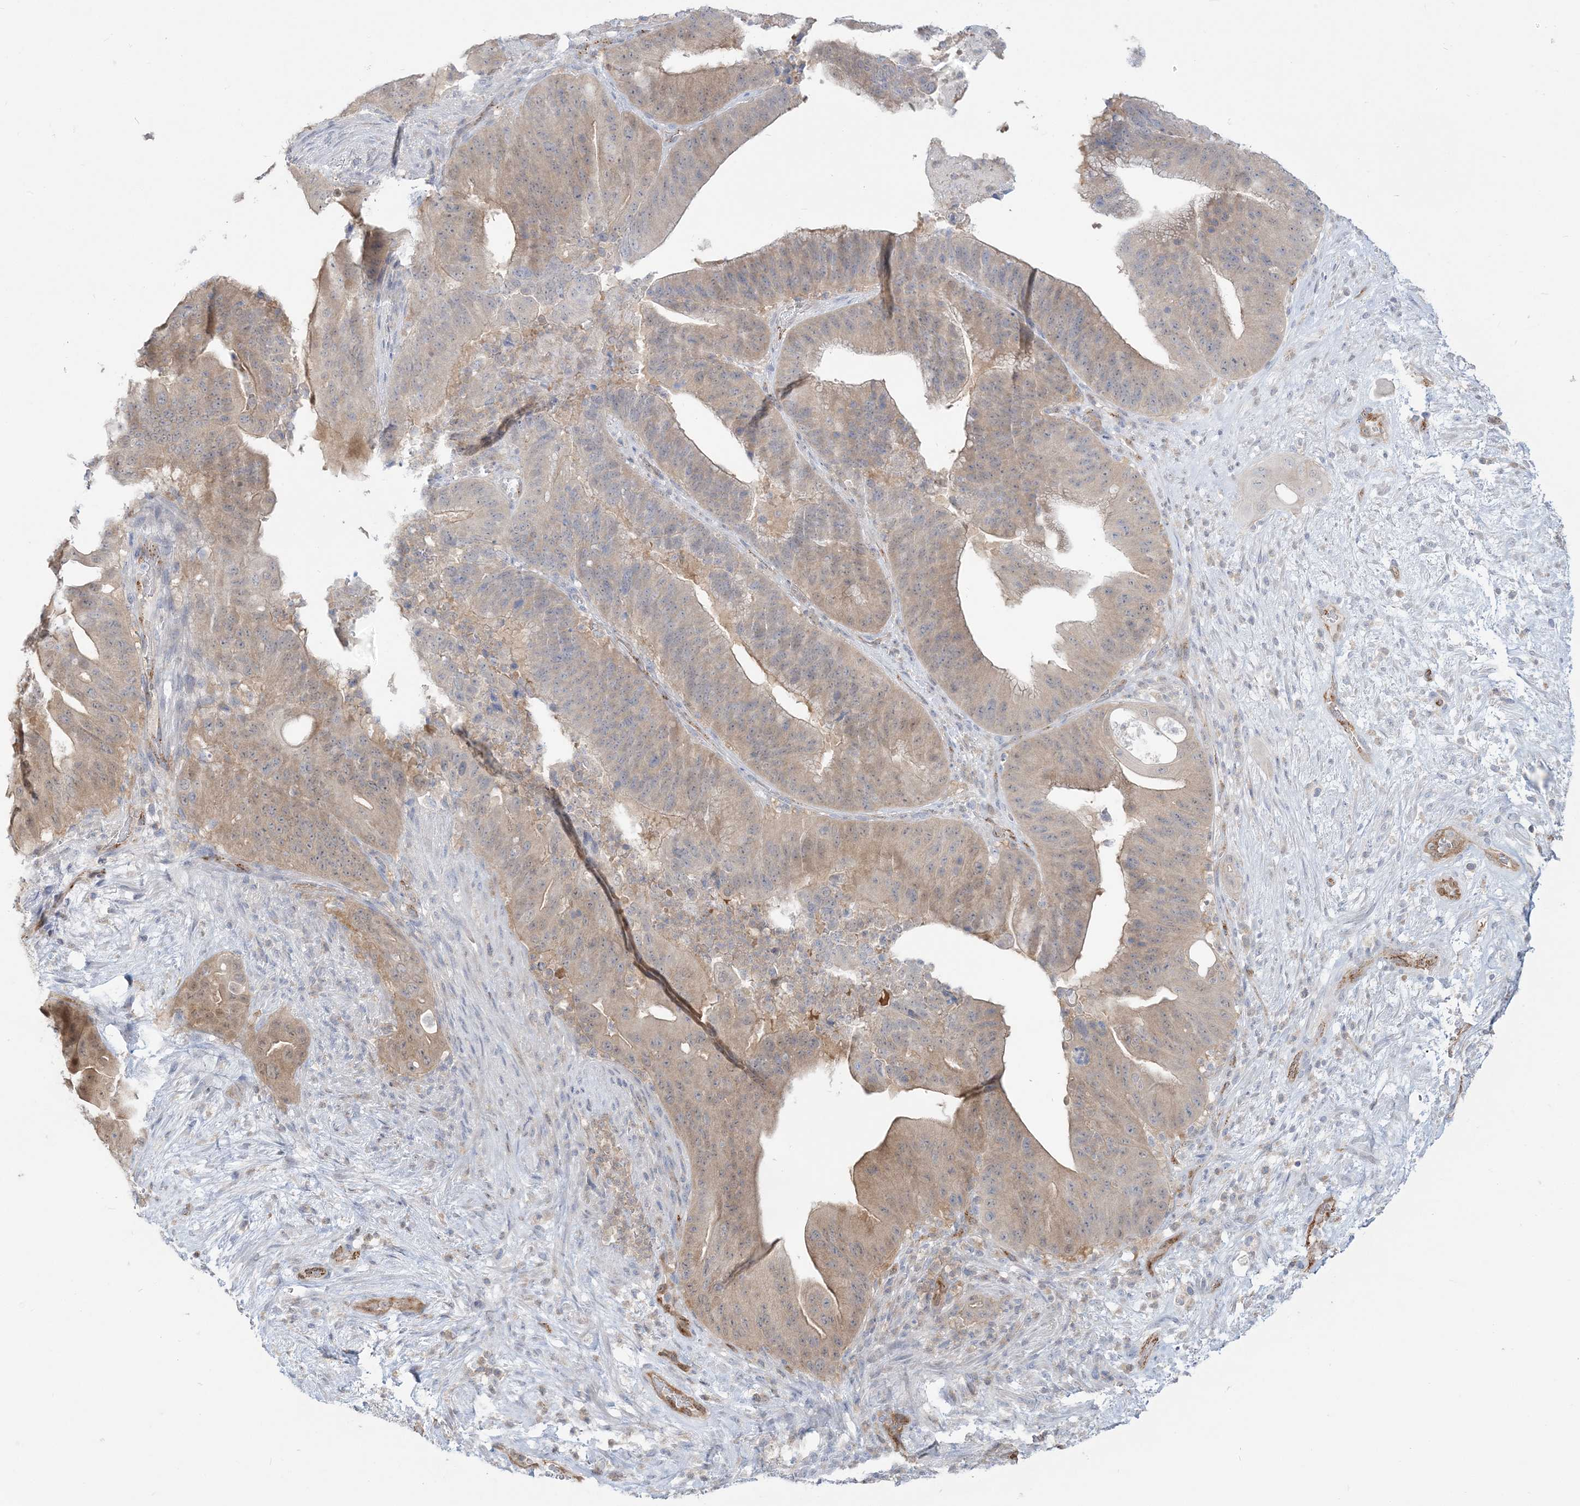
{"staining": {"intensity": "weak", "quantity": ">75%", "location": "cytoplasmic/membranous"}, "tissue": "pancreatic cancer", "cell_type": "Tumor cells", "image_type": "cancer", "snomed": [{"axis": "morphology", "description": "Adenocarcinoma, NOS"}, {"axis": "topography", "description": "Pancreas"}], "caption": "Pancreatic adenocarcinoma tissue reveals weak cytoplasmic/membranous staining in about >75% of tumor cells, visualized by immunohistochemistry. Nuclei are stained in blue.", "gene": "INPP1", "patient": {"sex": "female", "age": 77}}